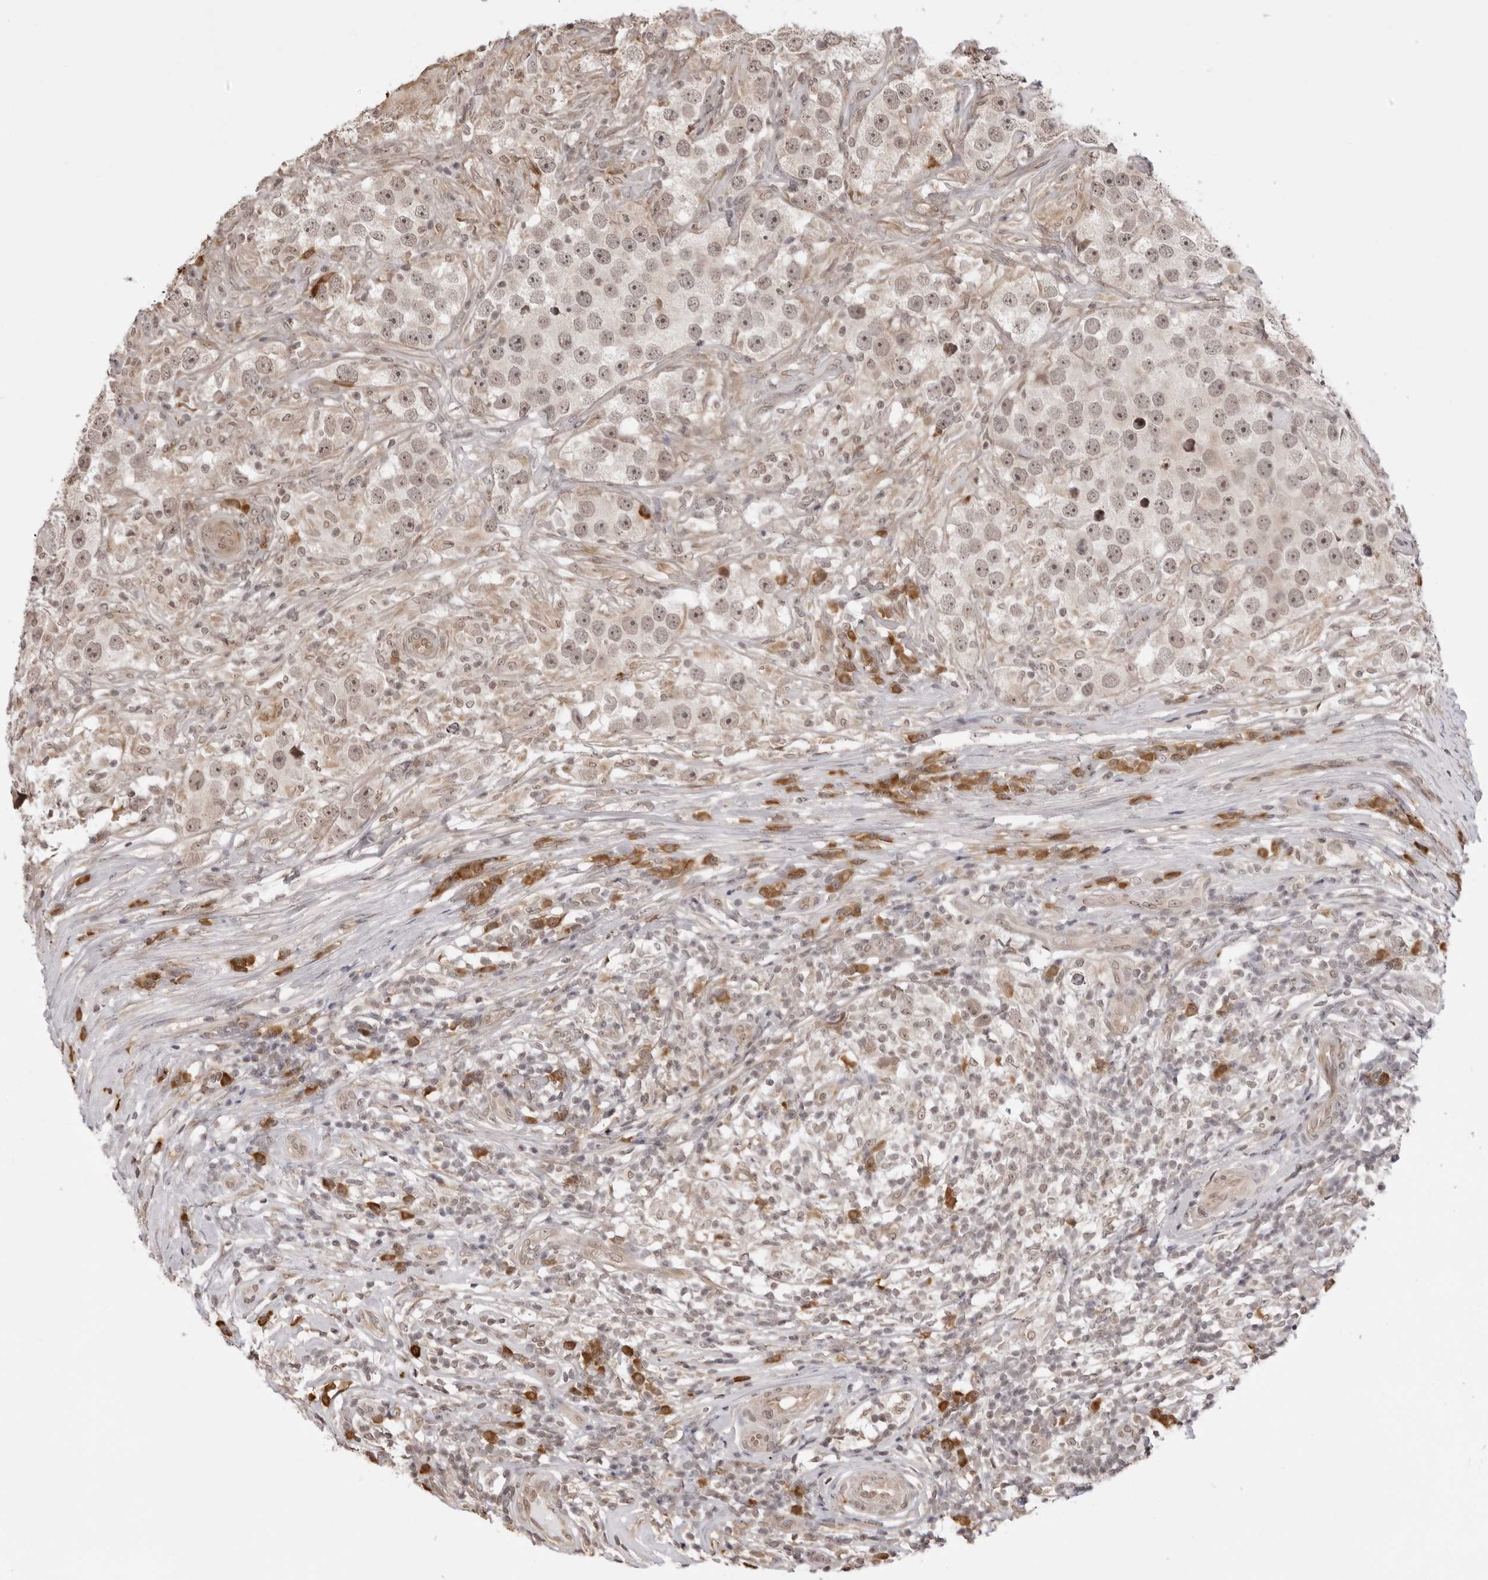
{"staining": {"intensity": "negative", "quantity": "none", "location": "none"}, "tissue": "testis cancer", "cell_type": "Tumor cells", "image_type": "cancer", "snomed": [{"axis": "morphology", "description": "Seminoma, NOS"}, {"axis": "topography", "description": "Testis"}], "caption": "This is a photomicrograph of immunohistochemistry staining of testis cancer, which shows no expression in tumor cells.", "gene": "ZC3H11A", "patient": {"sex": "male", "age": 49}}